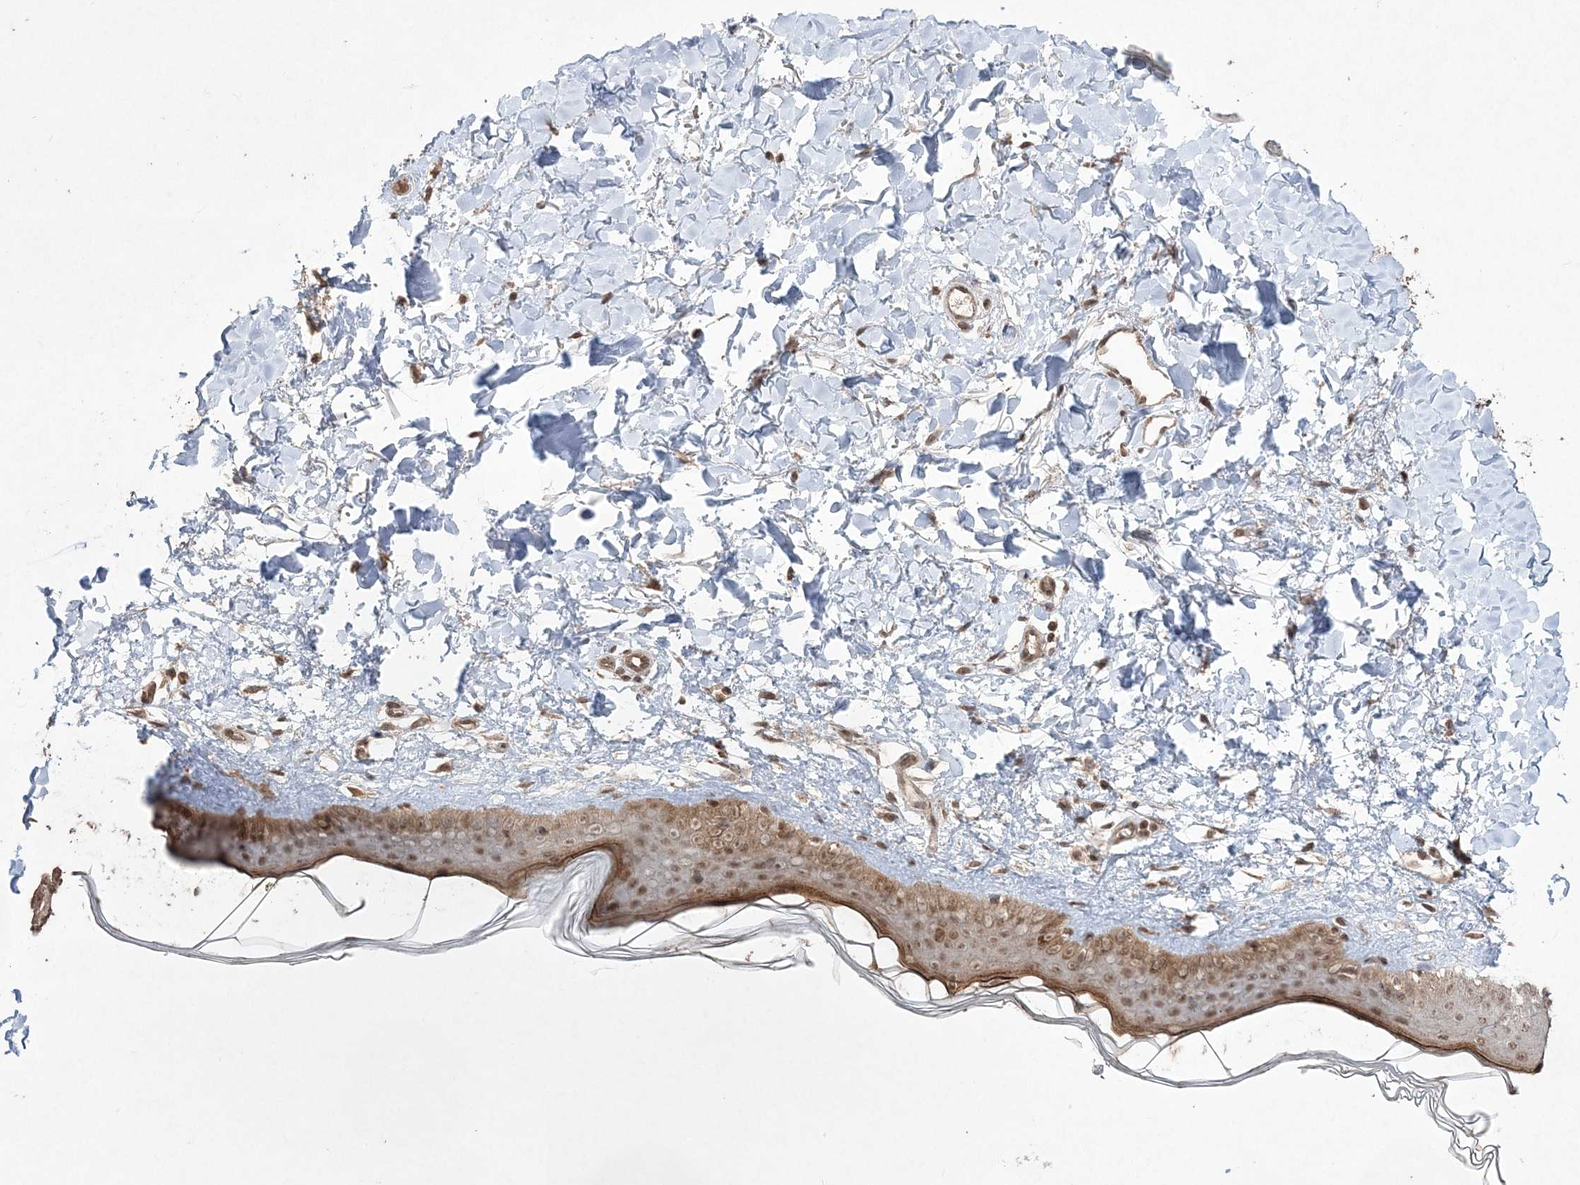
{"staining": {"intensity": "moderate", "quantity": ">75%", "location": "cytoplasmic/membranous,nuclear"}, "tissue": "skin", "cell_type": "Fibroblasts", "image_type": "normal", "snomed": [{"axis": "morphology", "description": "Normal tissue, NOS"}, {"axis": "topography", "description": "Skin"}], "caption": "An image showing moderate cytoplasmic/membranous,nuclear positivity in approximately >75% of fibroblasts in unremarkable skin, as visualized by brown immunohistochemical staining.", "gene": "EHHADH", "patient": {"sex": "female", "age": 58}}